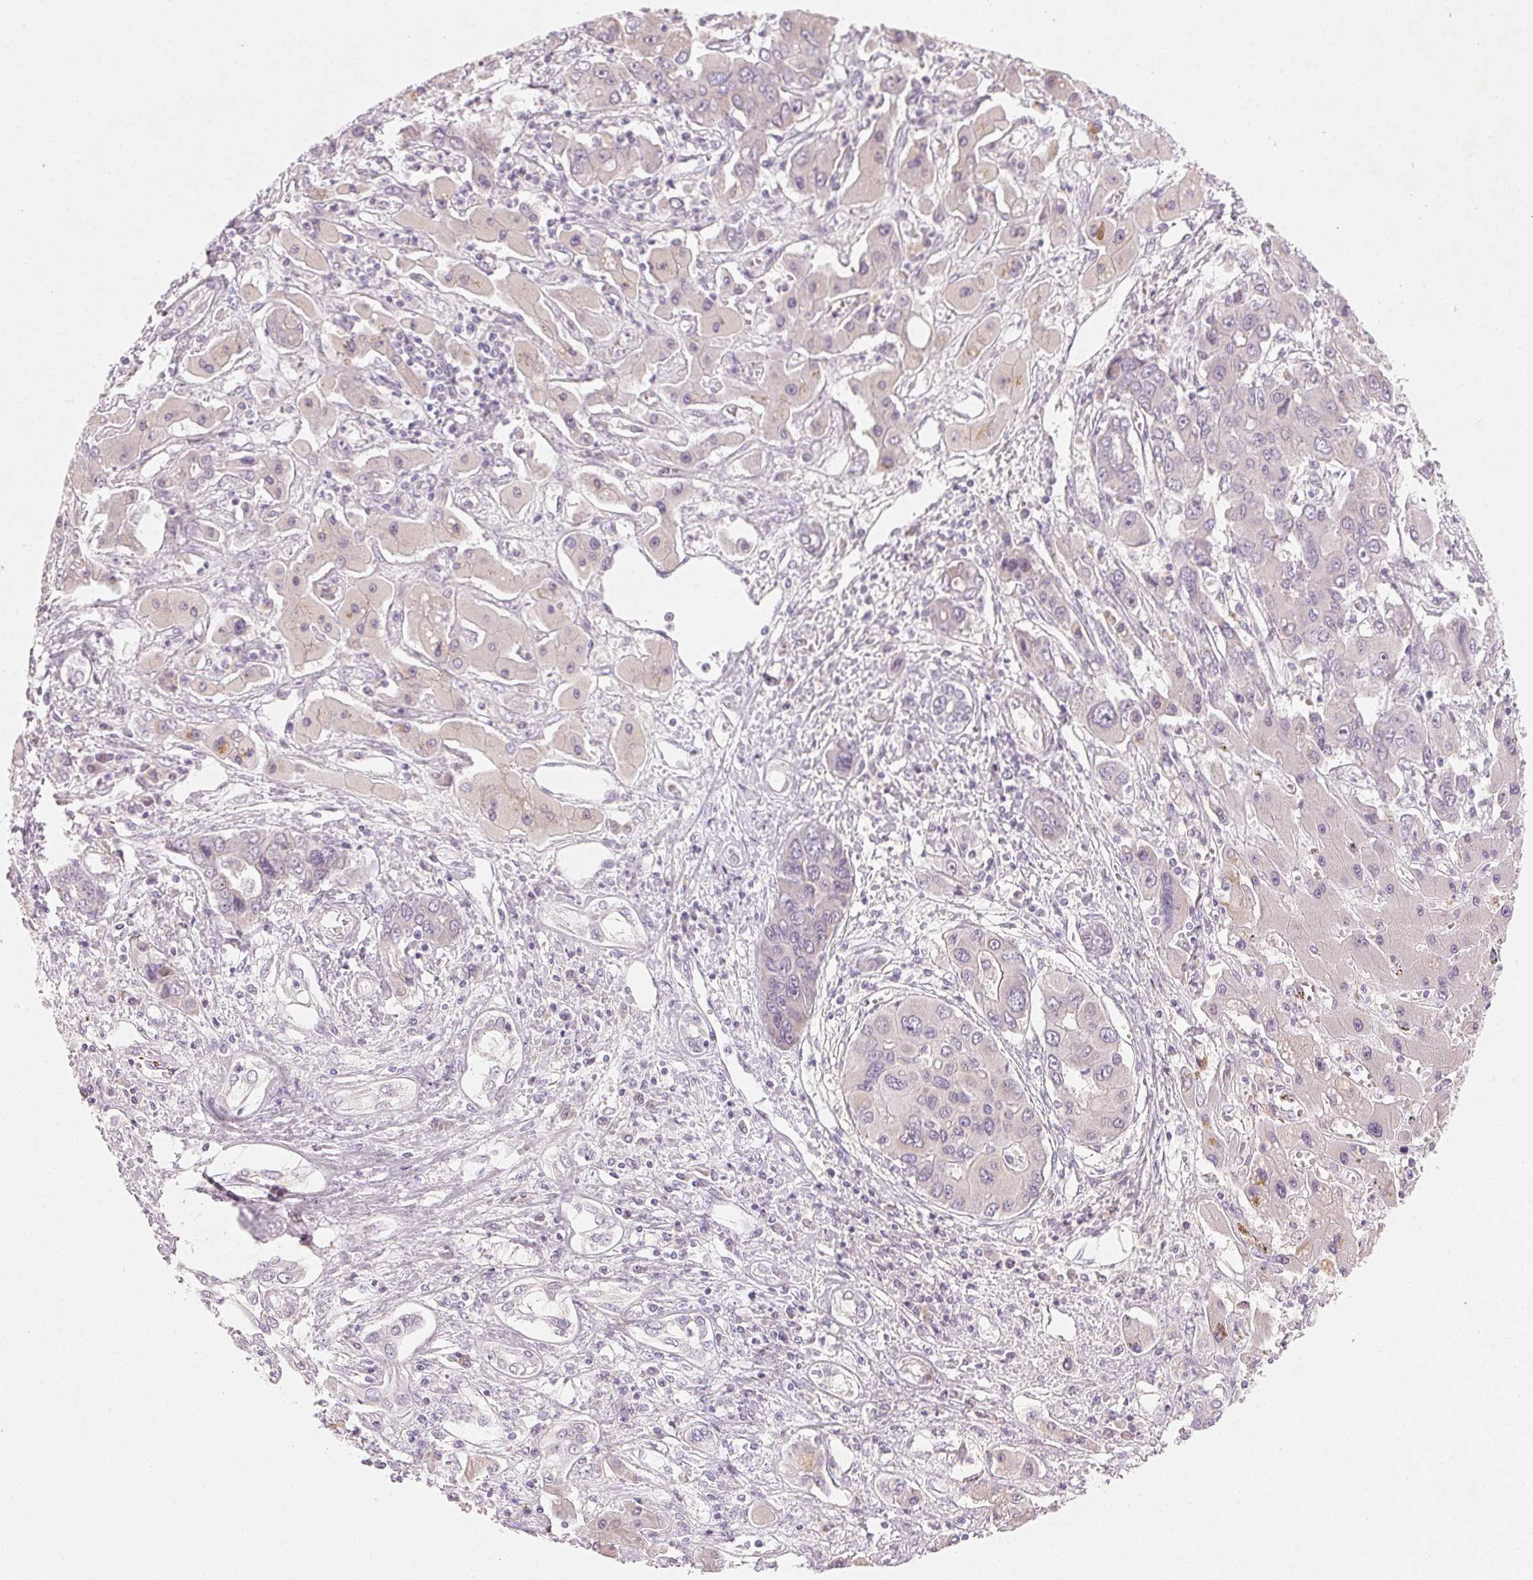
{"staining": {"intensity": "negative", "quantity": "none", "location": "none"}, "tissue": "liver cancer", "cell_type": "Tumor cells", "image_type": "cancer", "snomed": [{"axis": "morphology", "description": "Cholangiocarcinoma"}, {"axis": "topography", "description": "Liver"}], "caption": "Tumor cells show no significant expression in liver cancer.", "gene": "MYBL1", "patient": {"sex": "male", "age": 67}}